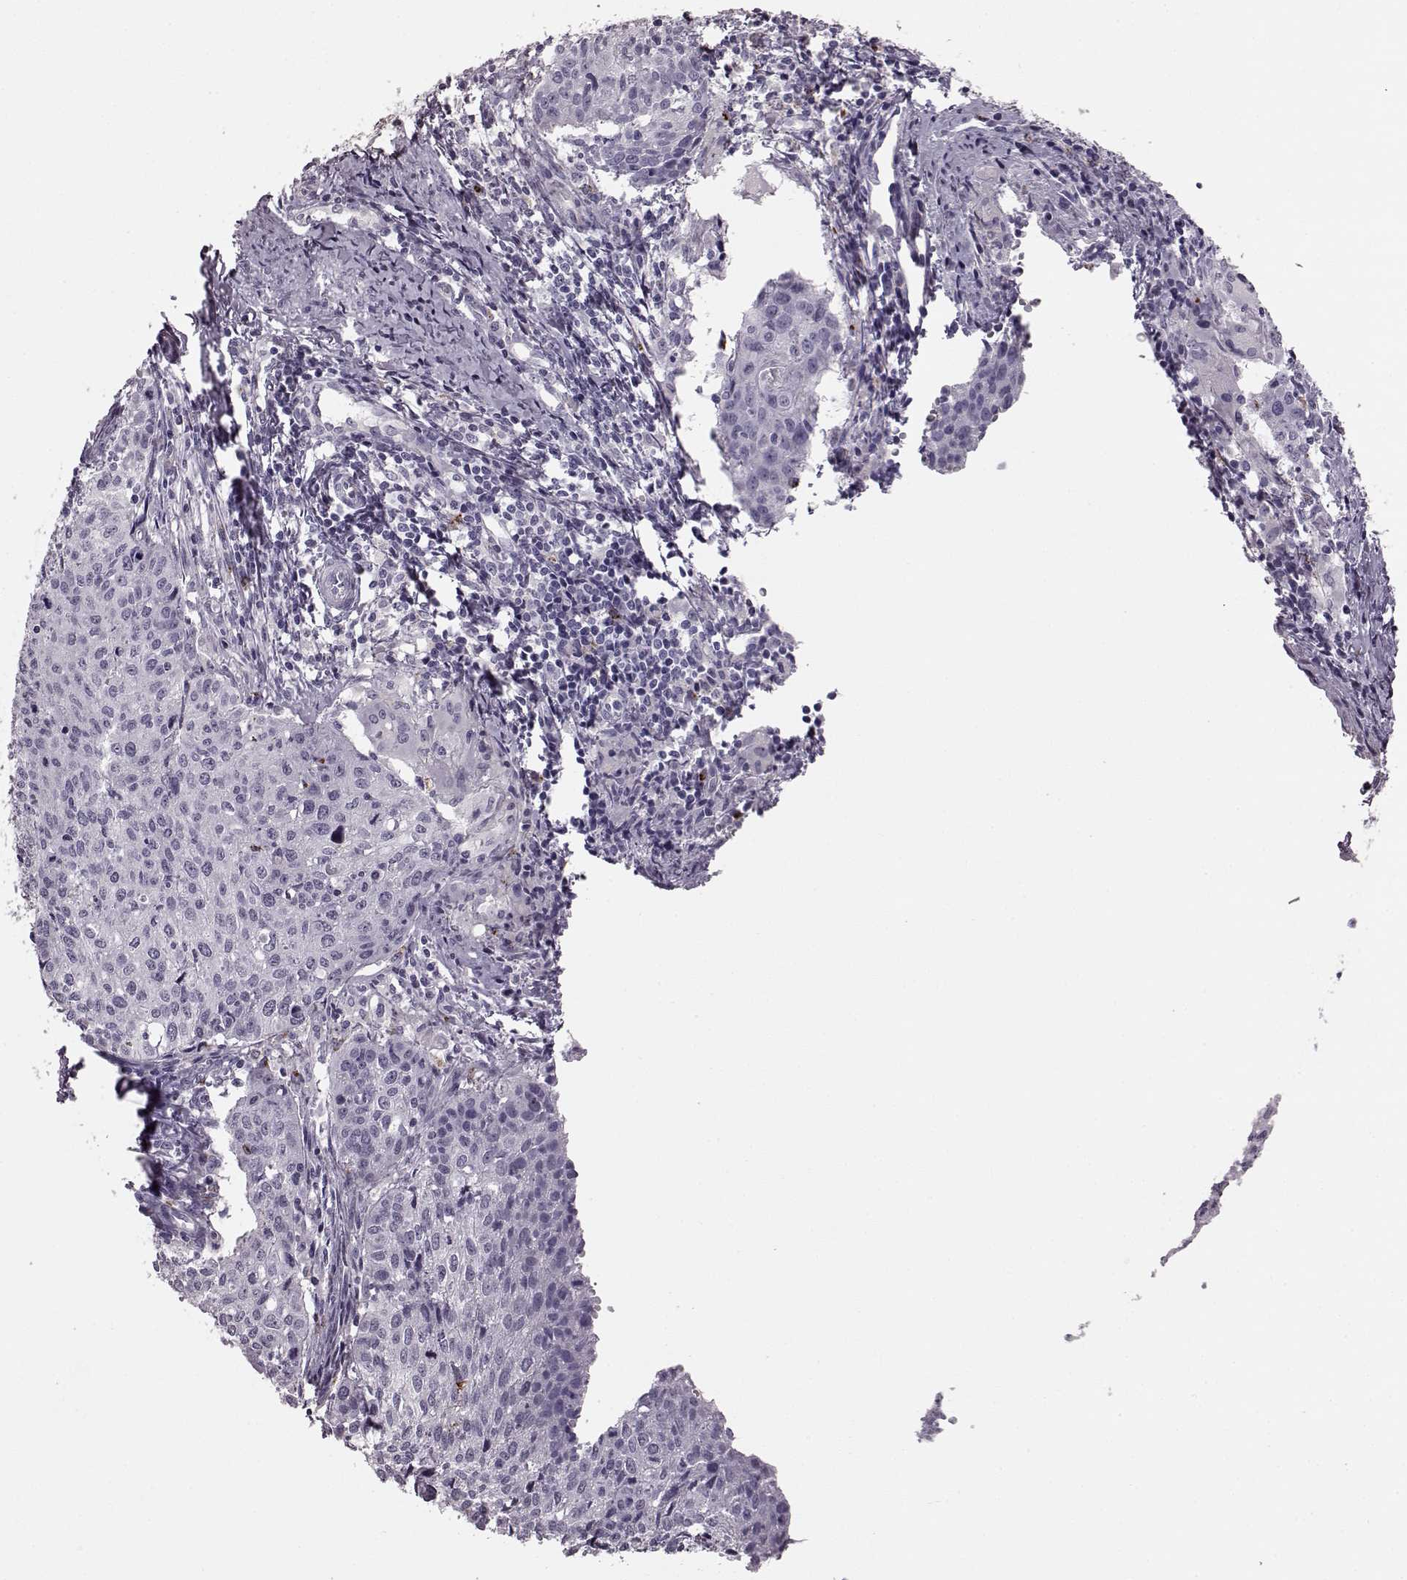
{"staining": {"intensity": "negative", "quantity": "none", "location": "none"}, "tissue": "cervical cancer", "cell_type": "Tumor cells", "image_type": "cancer", "snomed": [{"axis": "morphology", "description": "Squamous cell carcinoma, NOS"}, {"axis": "topography", "description": "Cervix"}], "caption": "This is a micrograph of IHC staining of cervical squamous cell carcinoma, which shows no positivity in tumor cells.", "gene": "SNTG1", "patient": {"sex": "female", "age": 38}}